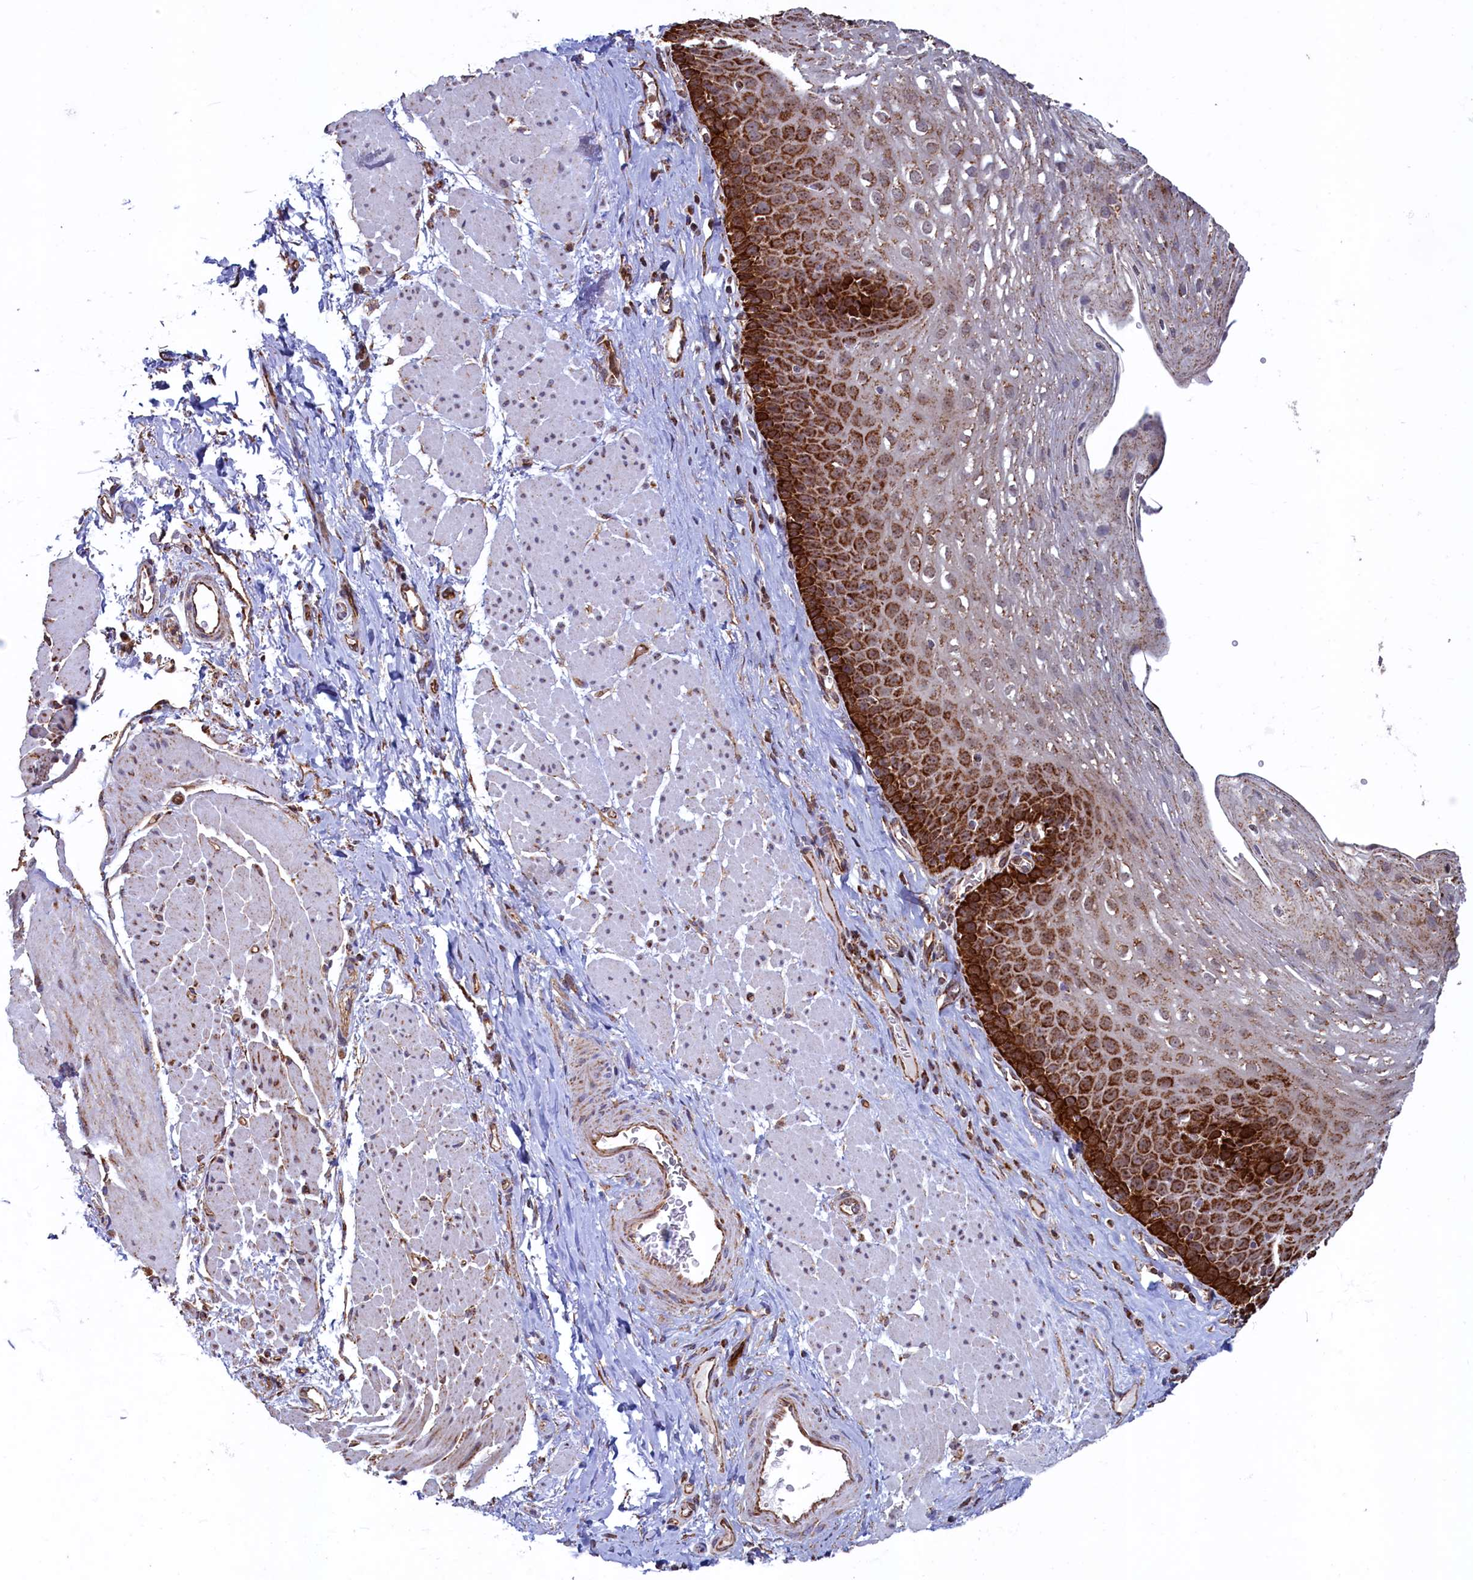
{"staining": {"intensity": "strong", "quantity": ">75%", "location": "cytoplasmic/membranous"}, "tissue": "esophagus", "cell_type": "Squamous epithelial cells", "image_type": "normal", "snomed": [{"axis": "morphology", "description": "Normal tissue, NOS"}, {"axis": "topography", "description": "Esophagus"}], "caption": "An image of human esophagus stained for a protein reveals strong cytoplasmic/membranous brown staining in squamous epithelial cells. (Stains: DAB in brown, nuclei in blue, Microscopy: brightfield microscopy at high magnification).", "gene": "UBE3B", "patient": {"sex": "female", "age": 66}}